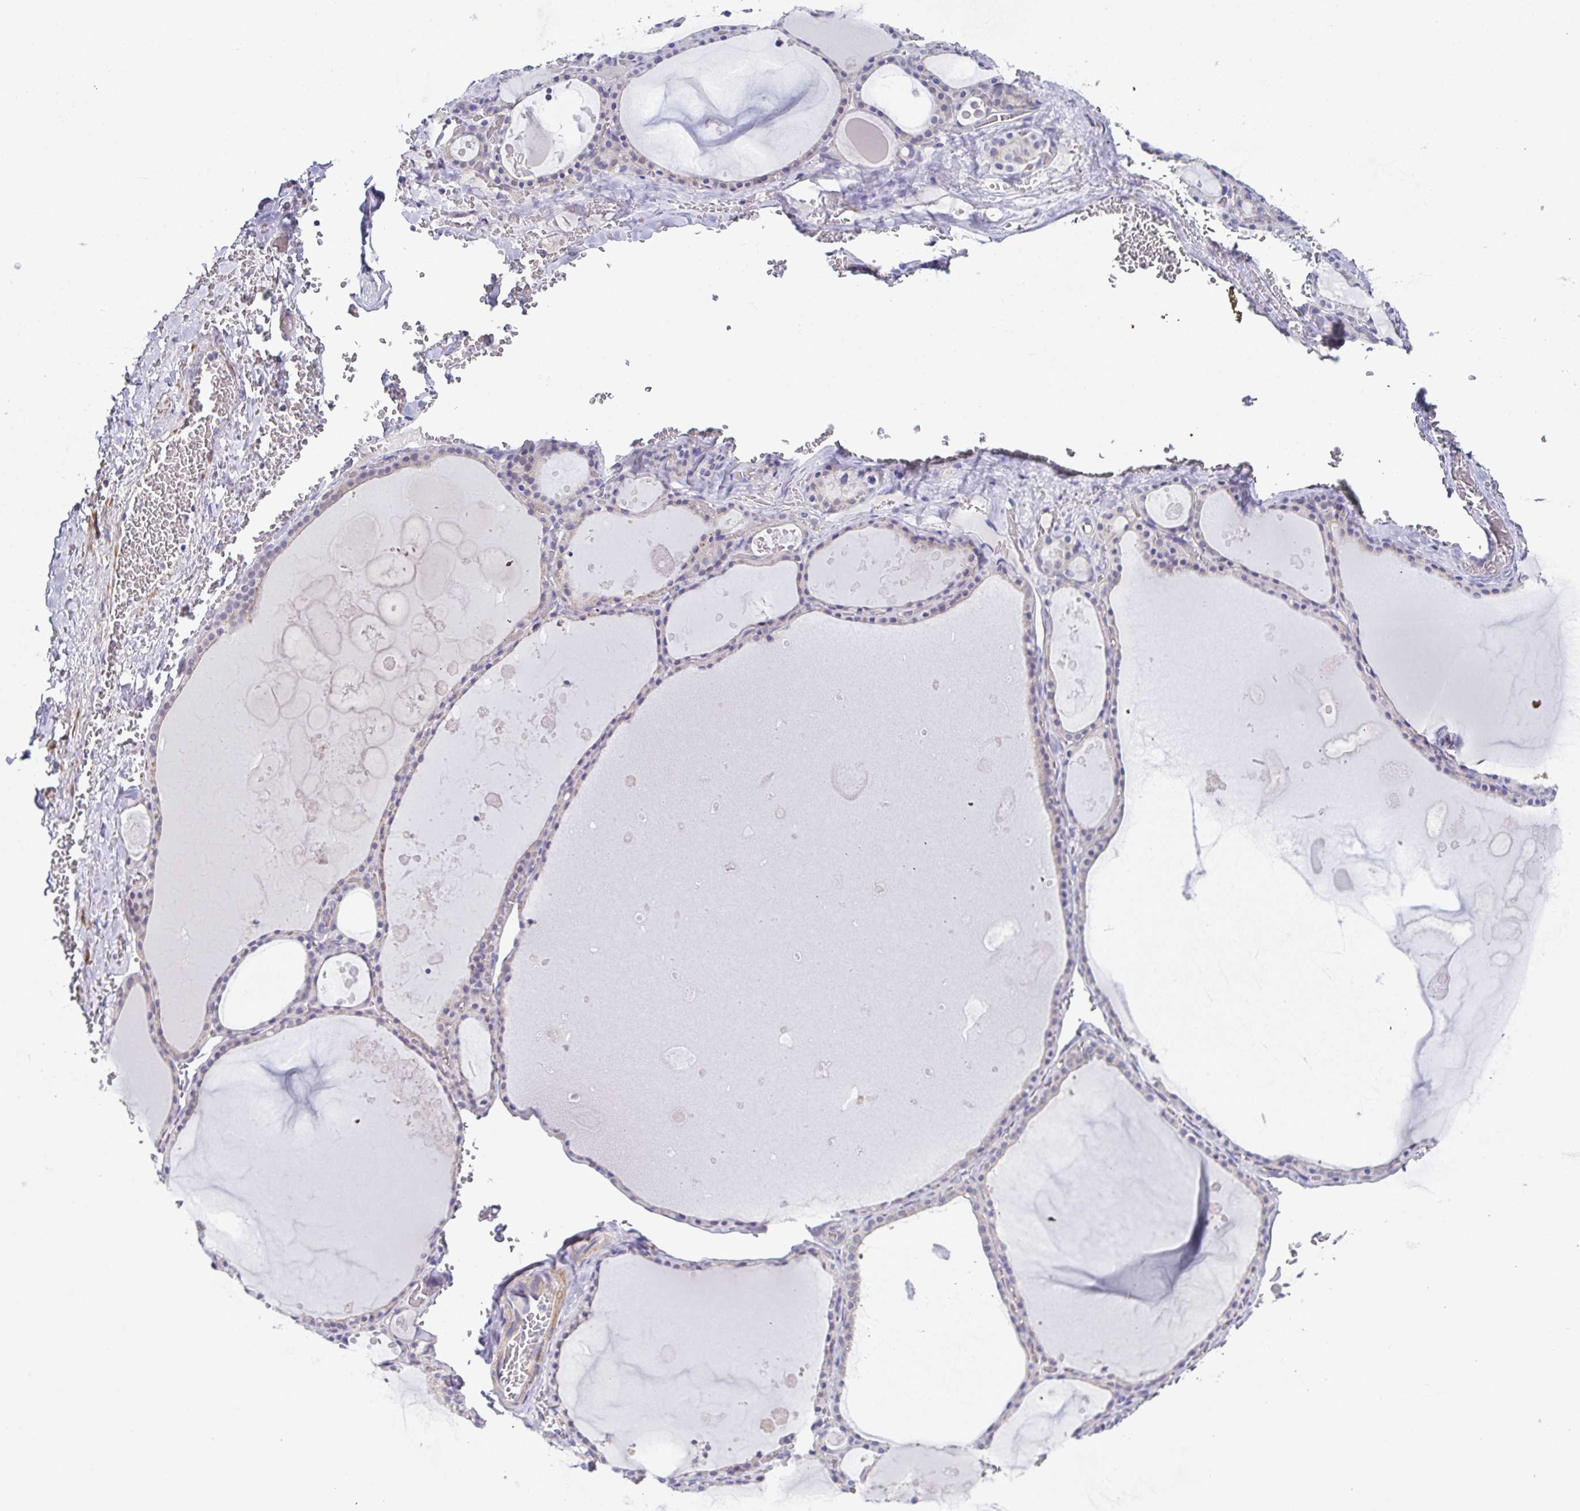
{"staining": {"intensity": "weak", "quantity": "<25%", "location": "cytoplasmic/membranous"}, "tissue": "thyroid gland", "cell_type": "Glandular cells", "image_type": "normal", "snomed": [{"axis": "morphology", "description": "Normal tissue, NOS"}, {"axis": "topography", "description": "Thyroid gland"}], "caption": "IHC histopathology image of benign human thyroid gland stained for a protein (brown), which demonstrates no positivity in glandular cells. (DAB IHC visualized using brightfield microscopy, high magnification).", "gene": "CFAP97D1", "patient": {"sex": "male", "age": 56}}